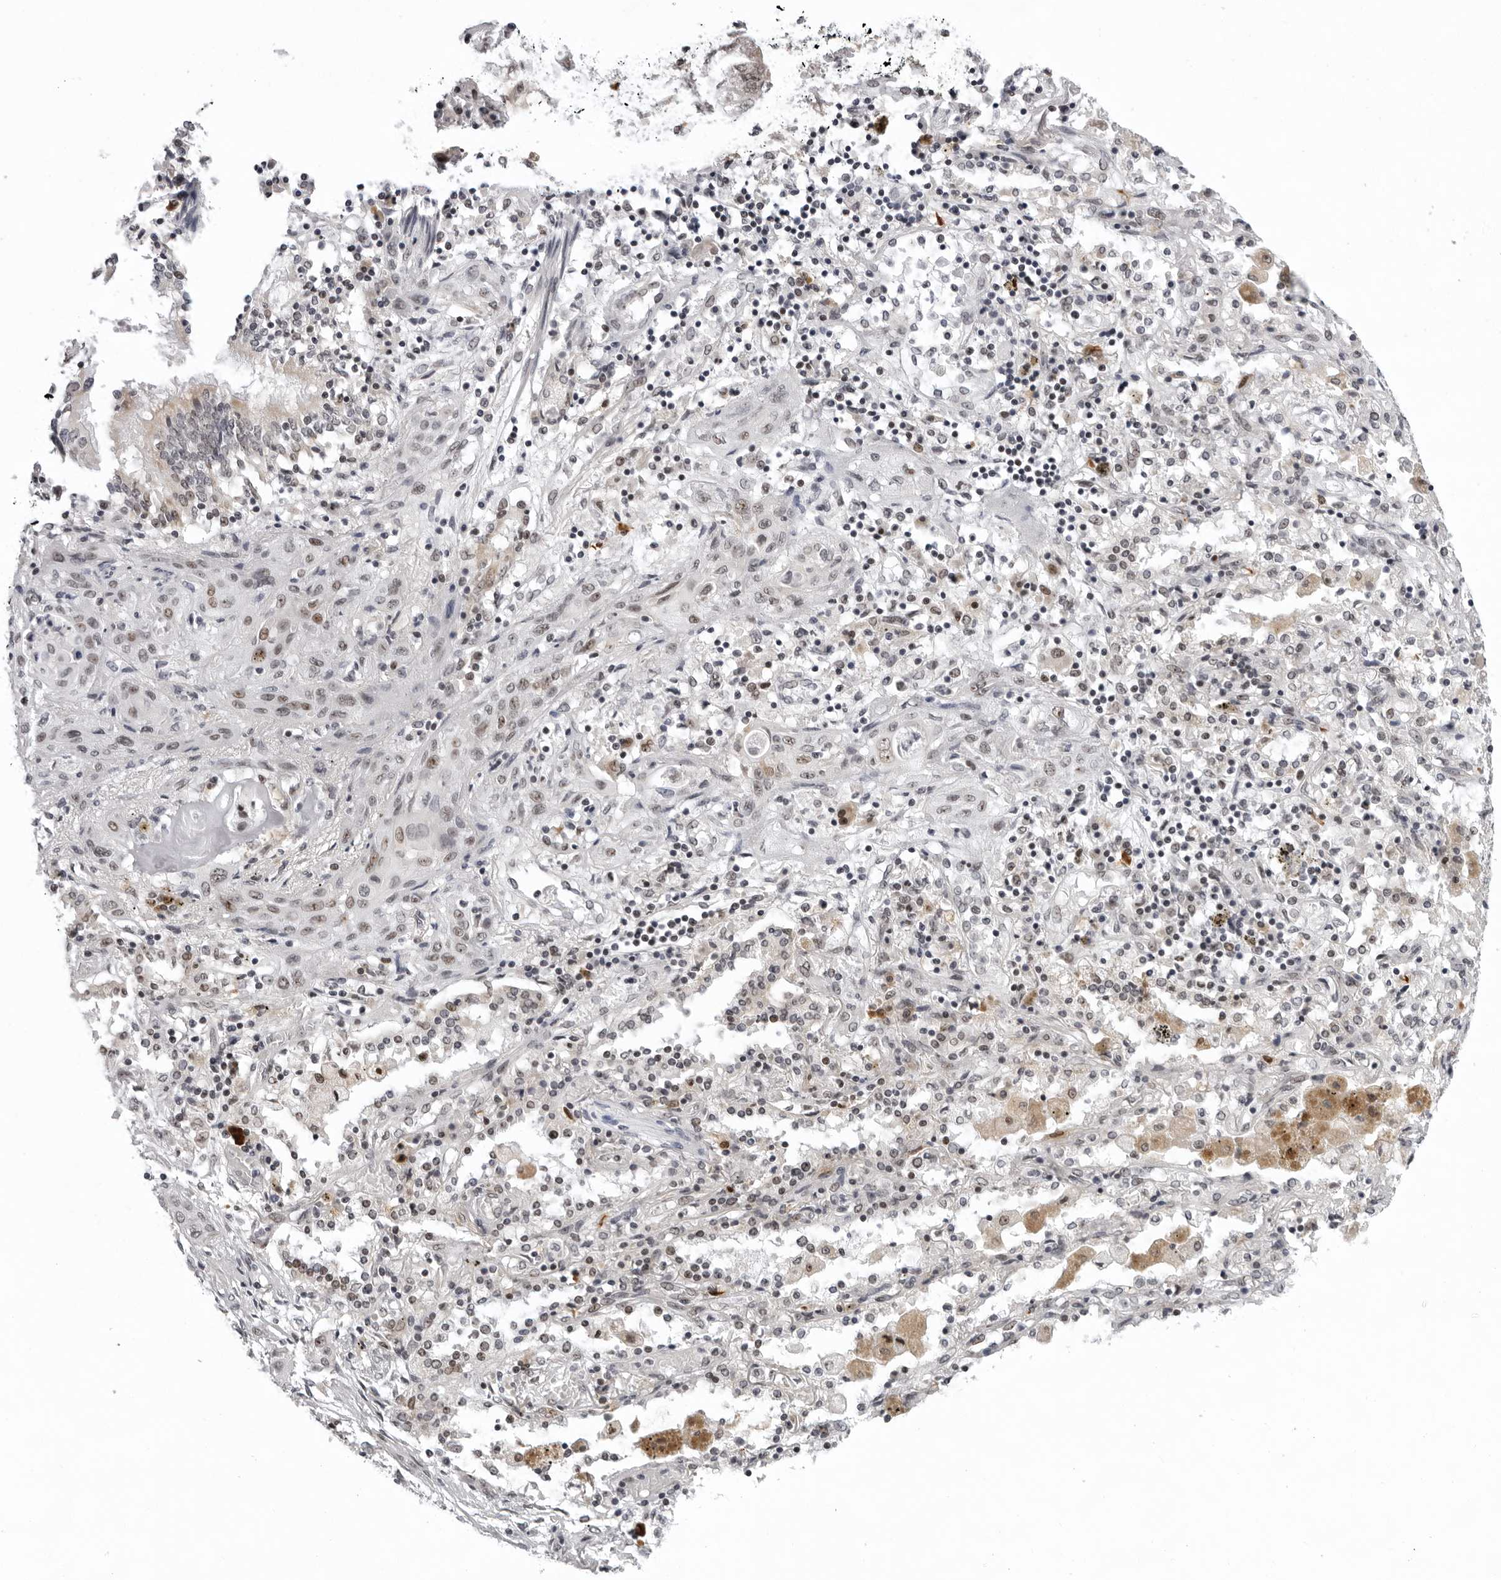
{"staining": {"intensity": "moderate", "quantity": ">75%", "location": "nuclear"}, "tissue": "lung cancer", "cell_type": "Tumor cells", "image_type": "cancer", "snomed": [{"axis": "morphology", "description": "Squamous cell carcinoma, NOS"}, {"axis": "topography", "description": "Lung"}], "caption": "An immunohistochemistry micrograph of tumor tissue is shown. Protein staining in brown shows moderate nuclear positivity in lung cancer (squamous cell carcinoma) within tumor cells. (Brightfield microscopy of DAB IHC at high magnification).", "gene": "EXOSC10", "patient": {"sex": "female", "age": 47}}